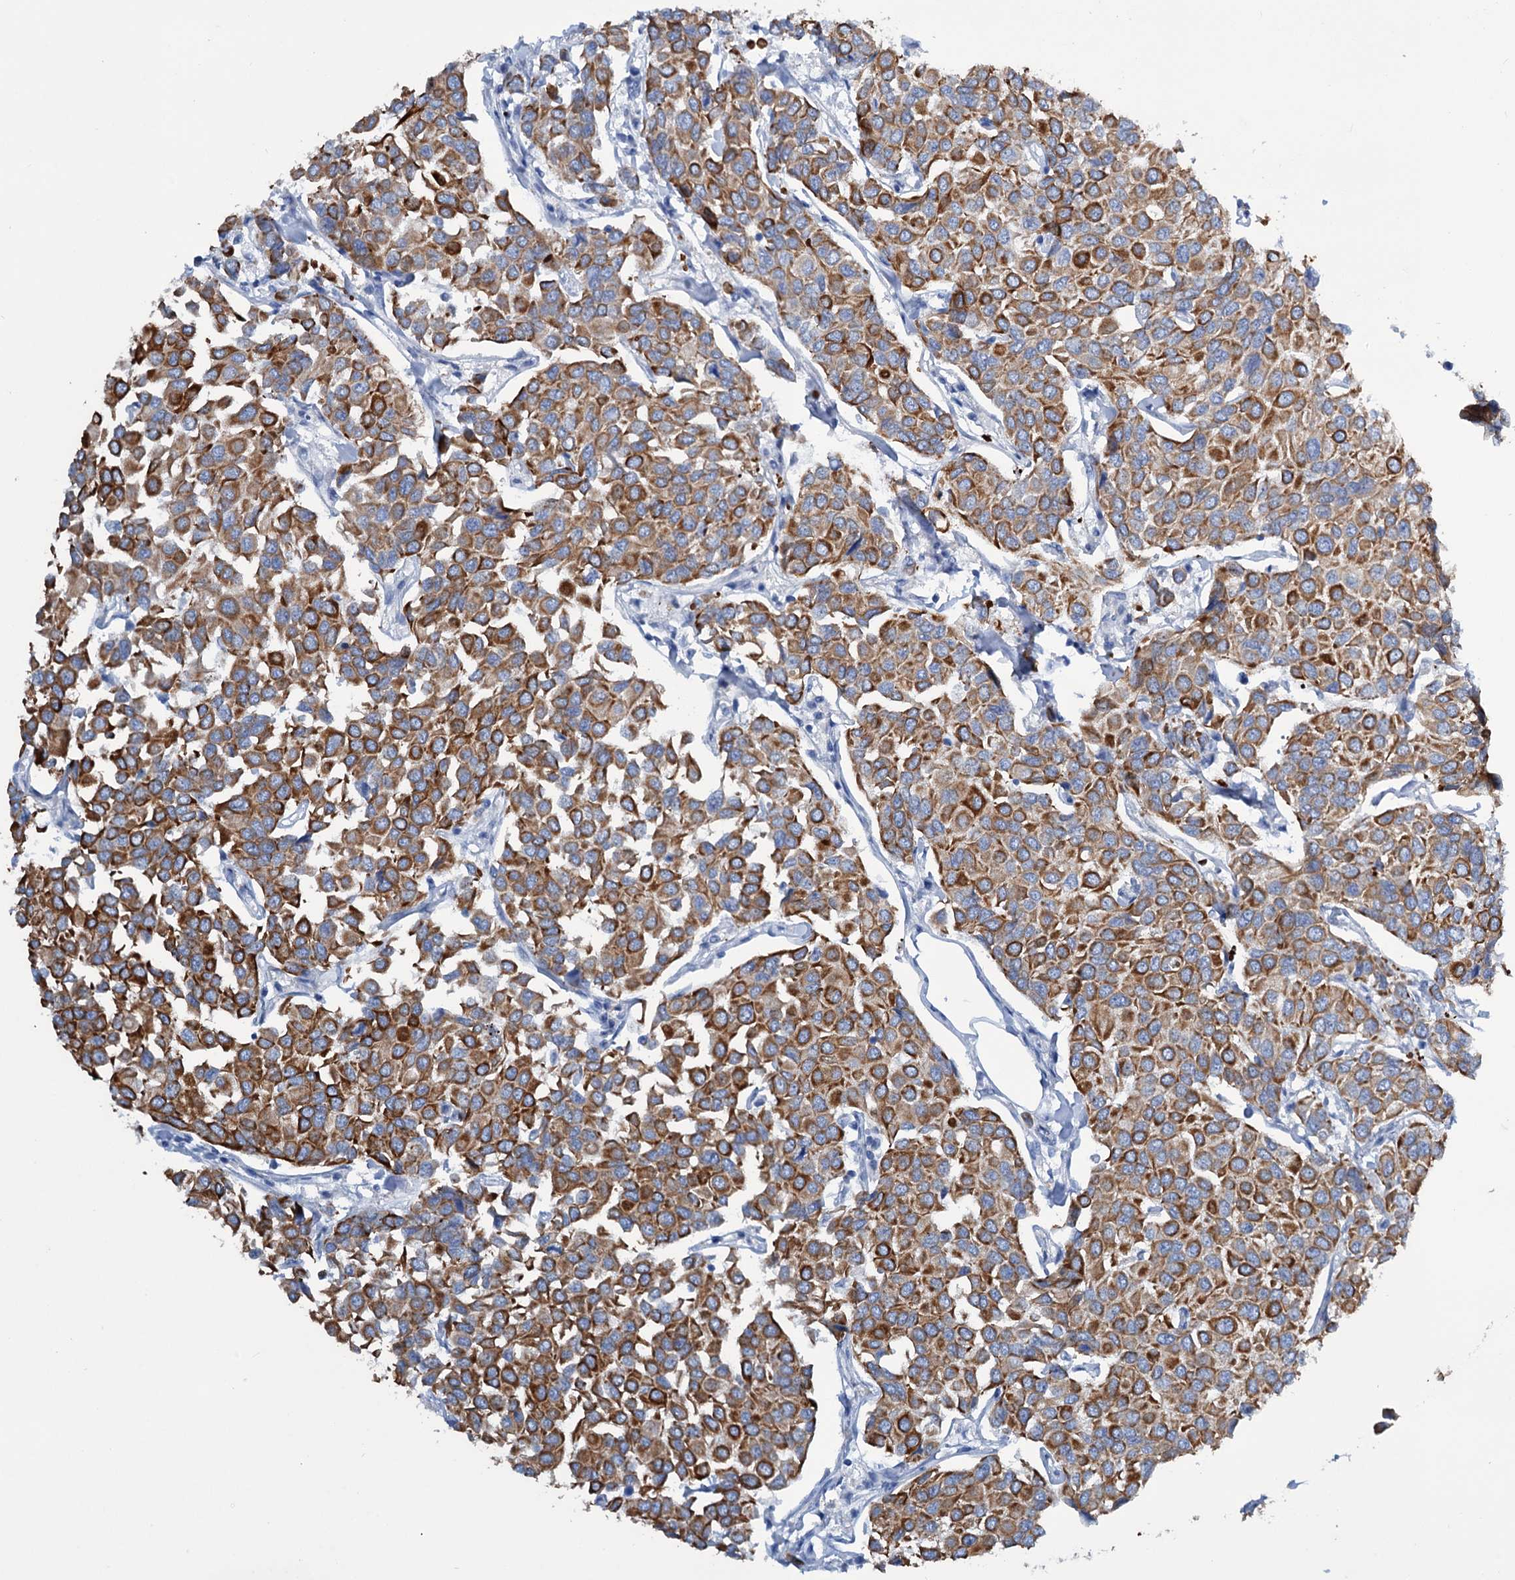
{"staining": {"intensity": "moderate", "quantity": ">75%", "location": "cytoplasmic/membranous"}, "tissue": "breast cancer", "cell_type": "Tumor cells", "image_type": "cancer", "snomed": [{"axis": "morphology", "description": "Duct carcinoma"}, {"axis": "topography", "description": "Breast"}], "caption": "Immunohistochemistry staining of breast invasive ductal carcinoma, which shows medium levels of moderate cytoplasmic/membranous expression in about >75% of tumor cells indicating moderate cytoplasmic/membranous protein expression. The staining was performed using DAB (brown) for protein detection and nuclei were counterstained in hematoxylin (blue).", "gene": "FAAP20", "patient": {"sex": "female", "age": 55}}